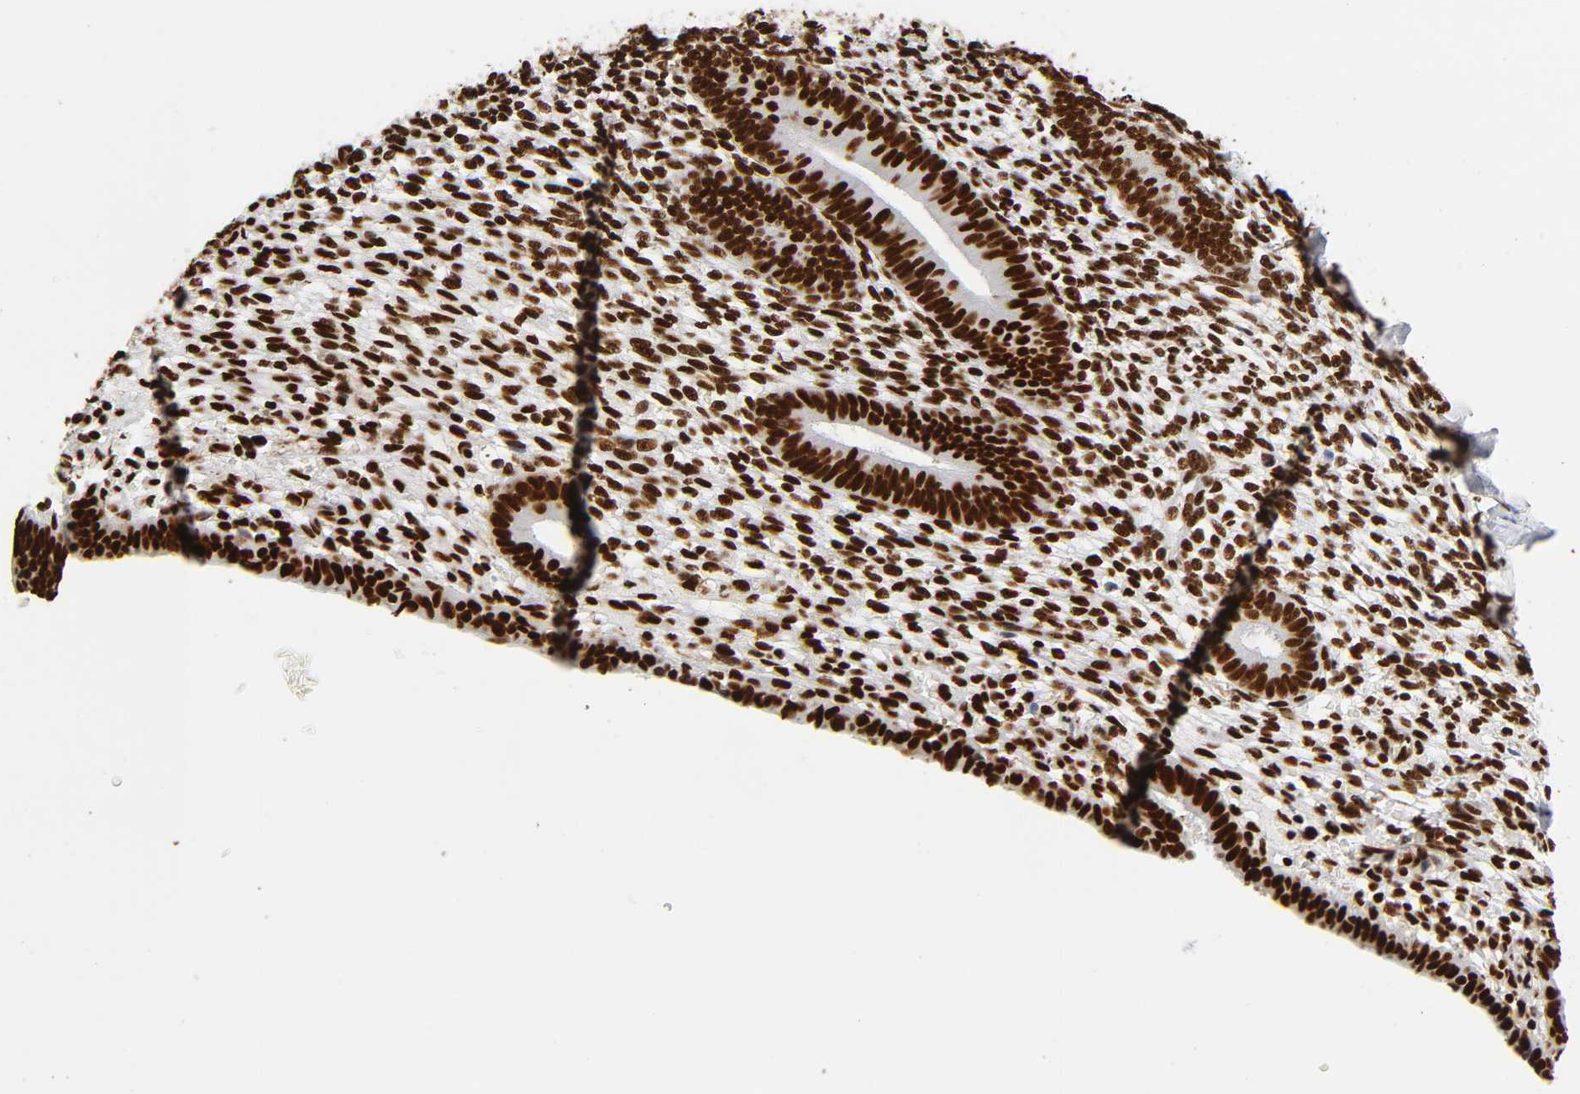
{"staining": {"intensity": "strong", "quantity": ">75%", "location": "nuclear"}, "tissue": "endometrium", "cell_type": "Cells in endometrial stroma", "image_type": "normal", "snomed": [{"axis": "morphology", "description": "Normal tissue, NOS"}, {"axis": "topography", "description": "Endometrium"}], "caption": "Cells in endometrial stroma reveal high levels of strong nuclear positivity in about >75% of cells in benign endometrium. The staining was performed using DAB (3,3'-diaminobenzidine) to visualize the protein expression in brown, while the nuclei were stained in blue with hematoxylin (Magnification: 20x).", "gene": "XRCC6", "patient": {"sex": "female", "age": 57}}